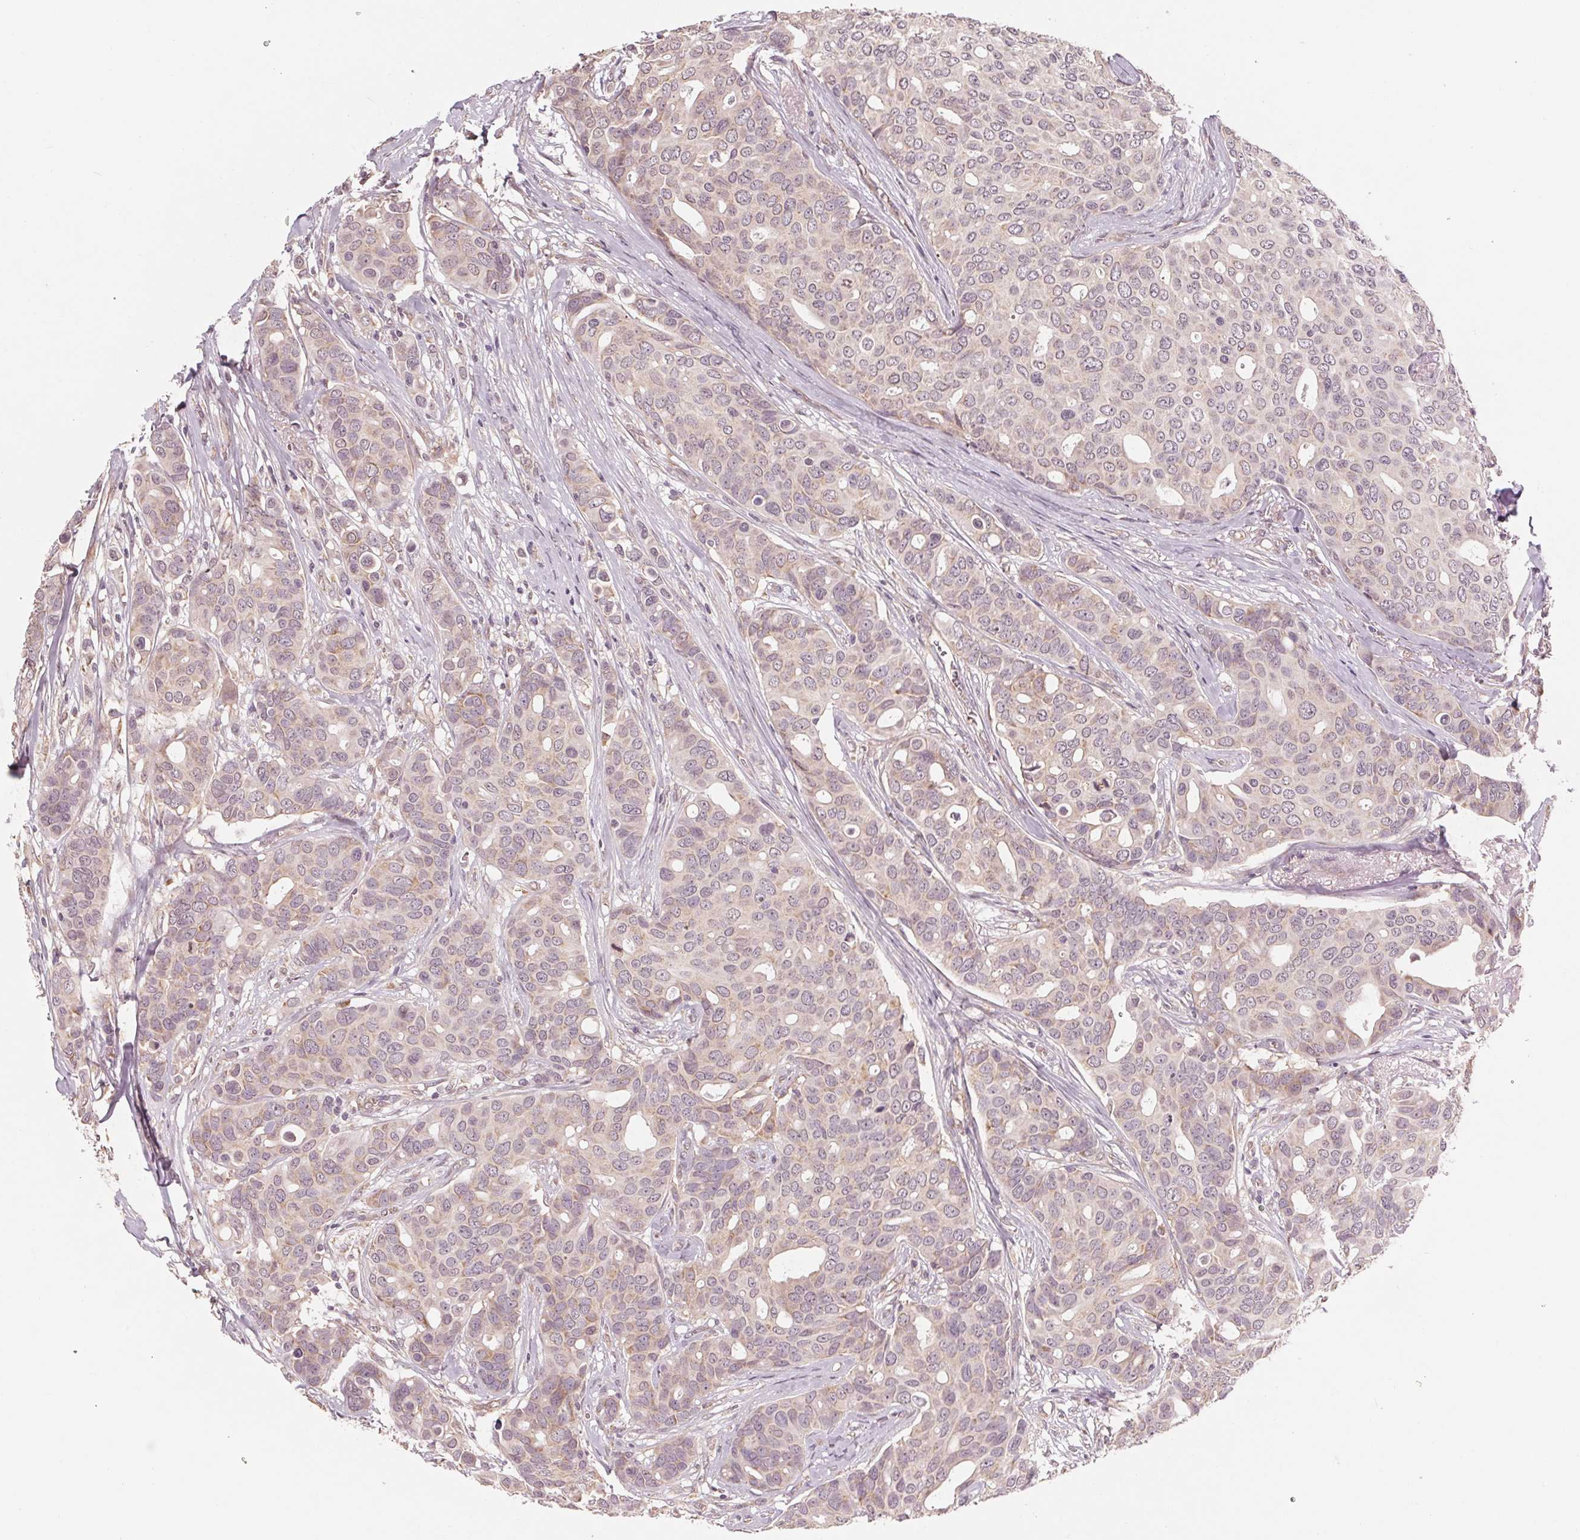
{"staining": {"intensity": "weak", "quantity": "<25%", "location": "cytoplasmic/membranous"}, "tissue": "breast cancer", "cell_type": "Tumor cells", "image_type": "cancer", "snomed": [{"axis": "morphology", "description": "Duct carcinoma"}, {"axis": "topography", "description": "Breast"}], "caption": "A photomicrograph of human breast cancer is negative for staining in tumor cells.", "gene": "GIGYF2", "patient": {"sex": "female", "age": 54}}